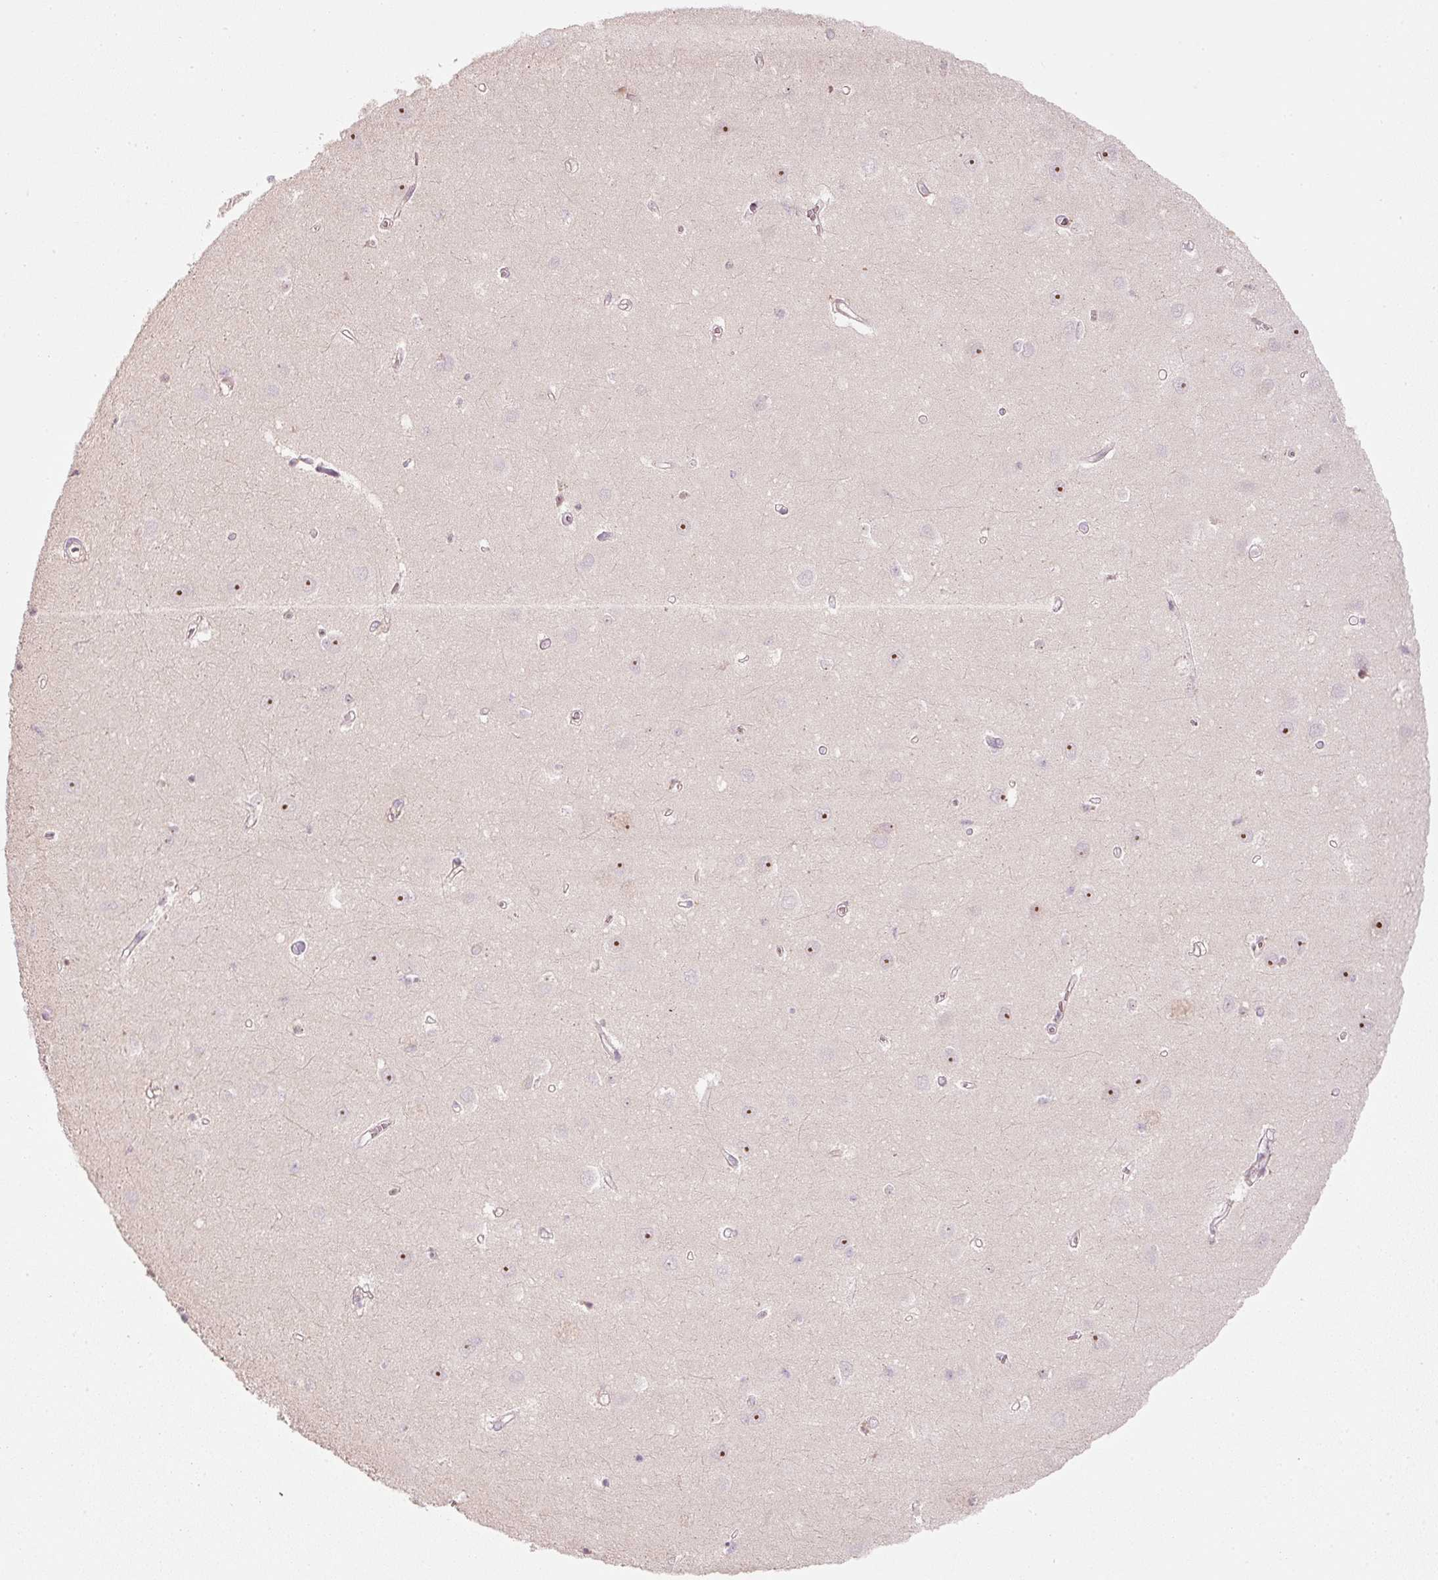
{"staining": {"intensity": "negative", "quantity": "none", "location": "none"}, "tissue": "hippocampus", "cell_type": "Glial cells", "image_type": "normal", "snomed": [{"axis": "morphology", "description": "Normal tissue, NOS"}, {"axis": "topography", "description": "Hippocampus"}], "caption": "An IHC image of benign hippocampus is shown. There is no staining in glial cells of hippocampus. (Brightfield microscopy of DAB (3,3'-diaminobenzidine) immunohistochemistry at high magnification).", "gene": "VCAM1", "patient": {"sex": "female", "age": 64}}